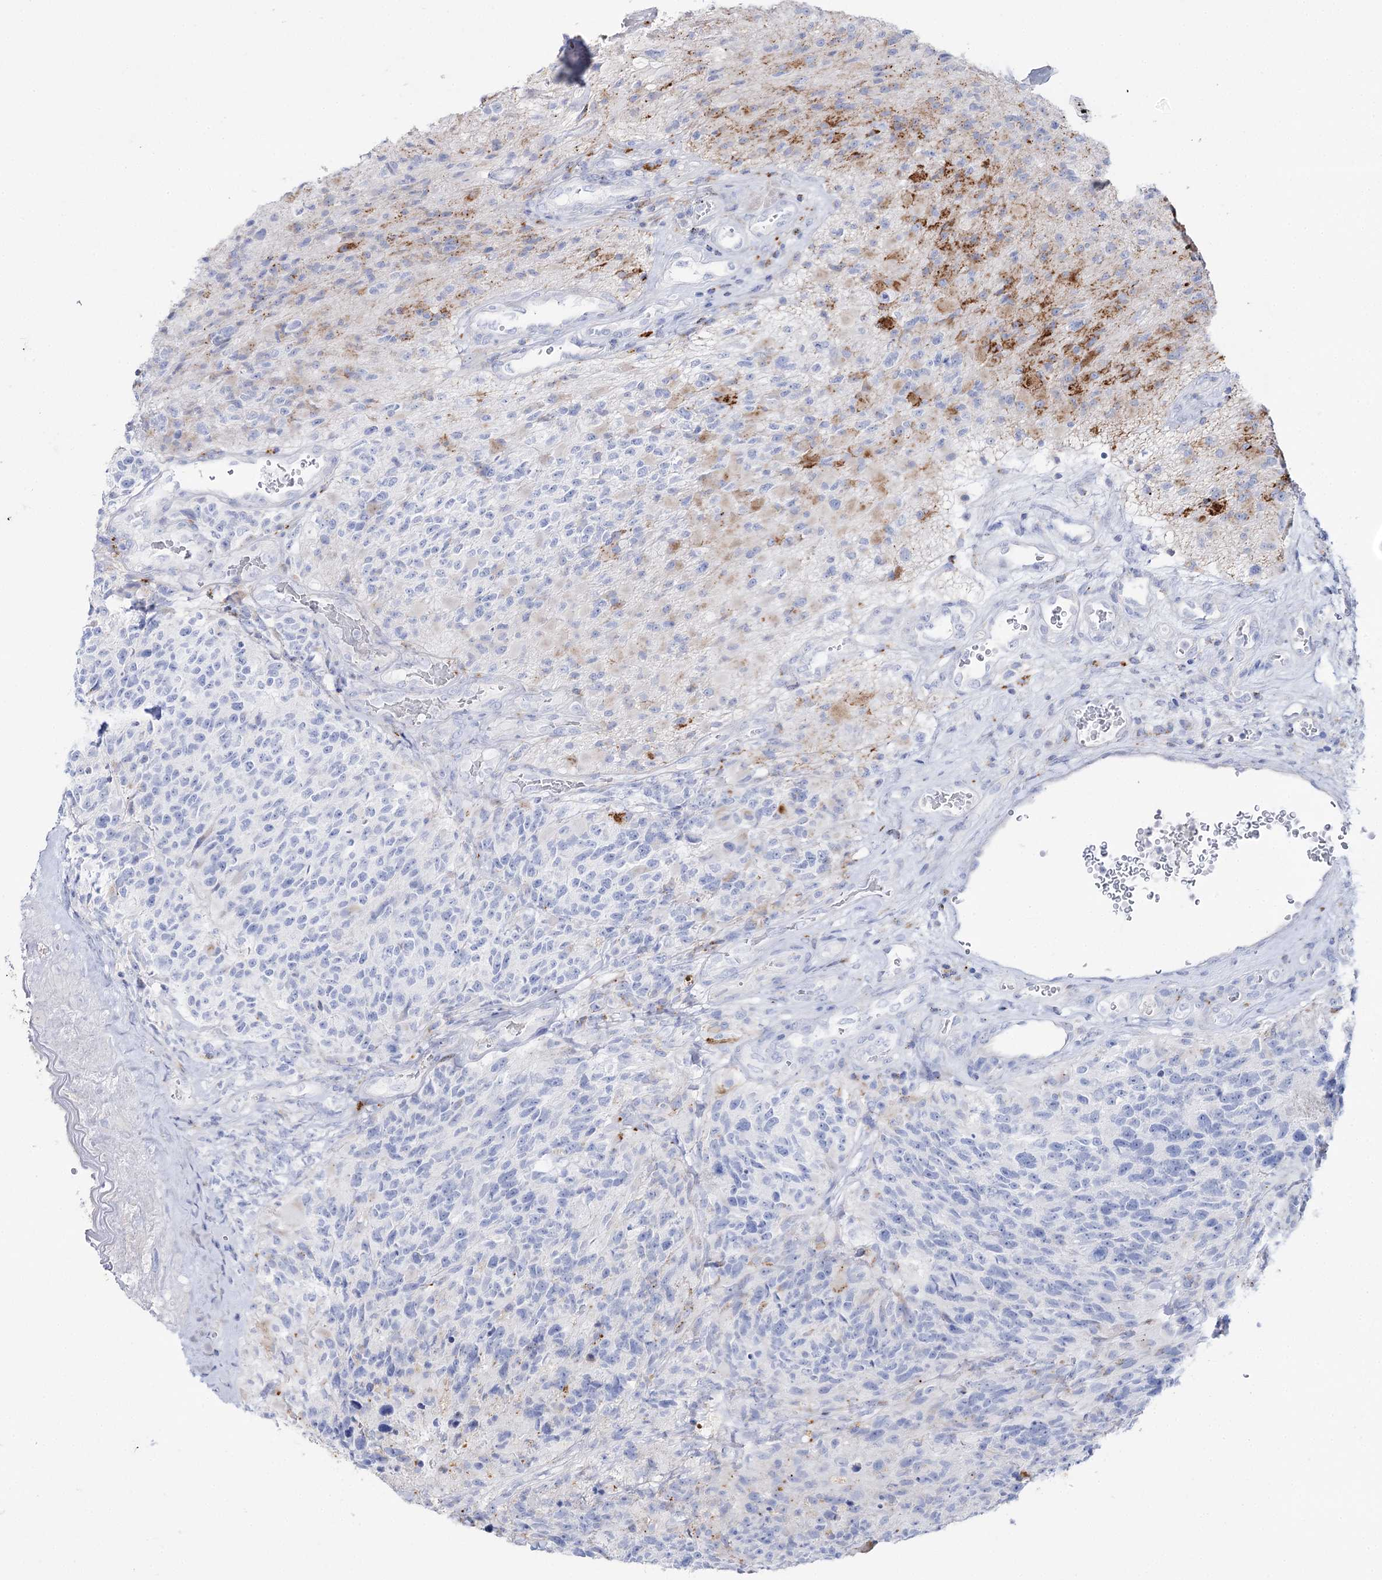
{"staining": {"intensity": "negative", "quantity": "none", "location": "none"}, "tissue": "glioma", "cell_type": "Tumor cells", "image_type": "cancer", "snomed": [{"axis": "morphology", "description": "Glioma, malignant, High grade"}, {"axis": "topography", "description": "Brain"}], "caption": "Malignant glioma (high-grade) was stained to show a protein in brown. There is no significant staining in tumor cells.", "gene": "SLC3A1", "patient": {"sex": "male", "age": 76}}